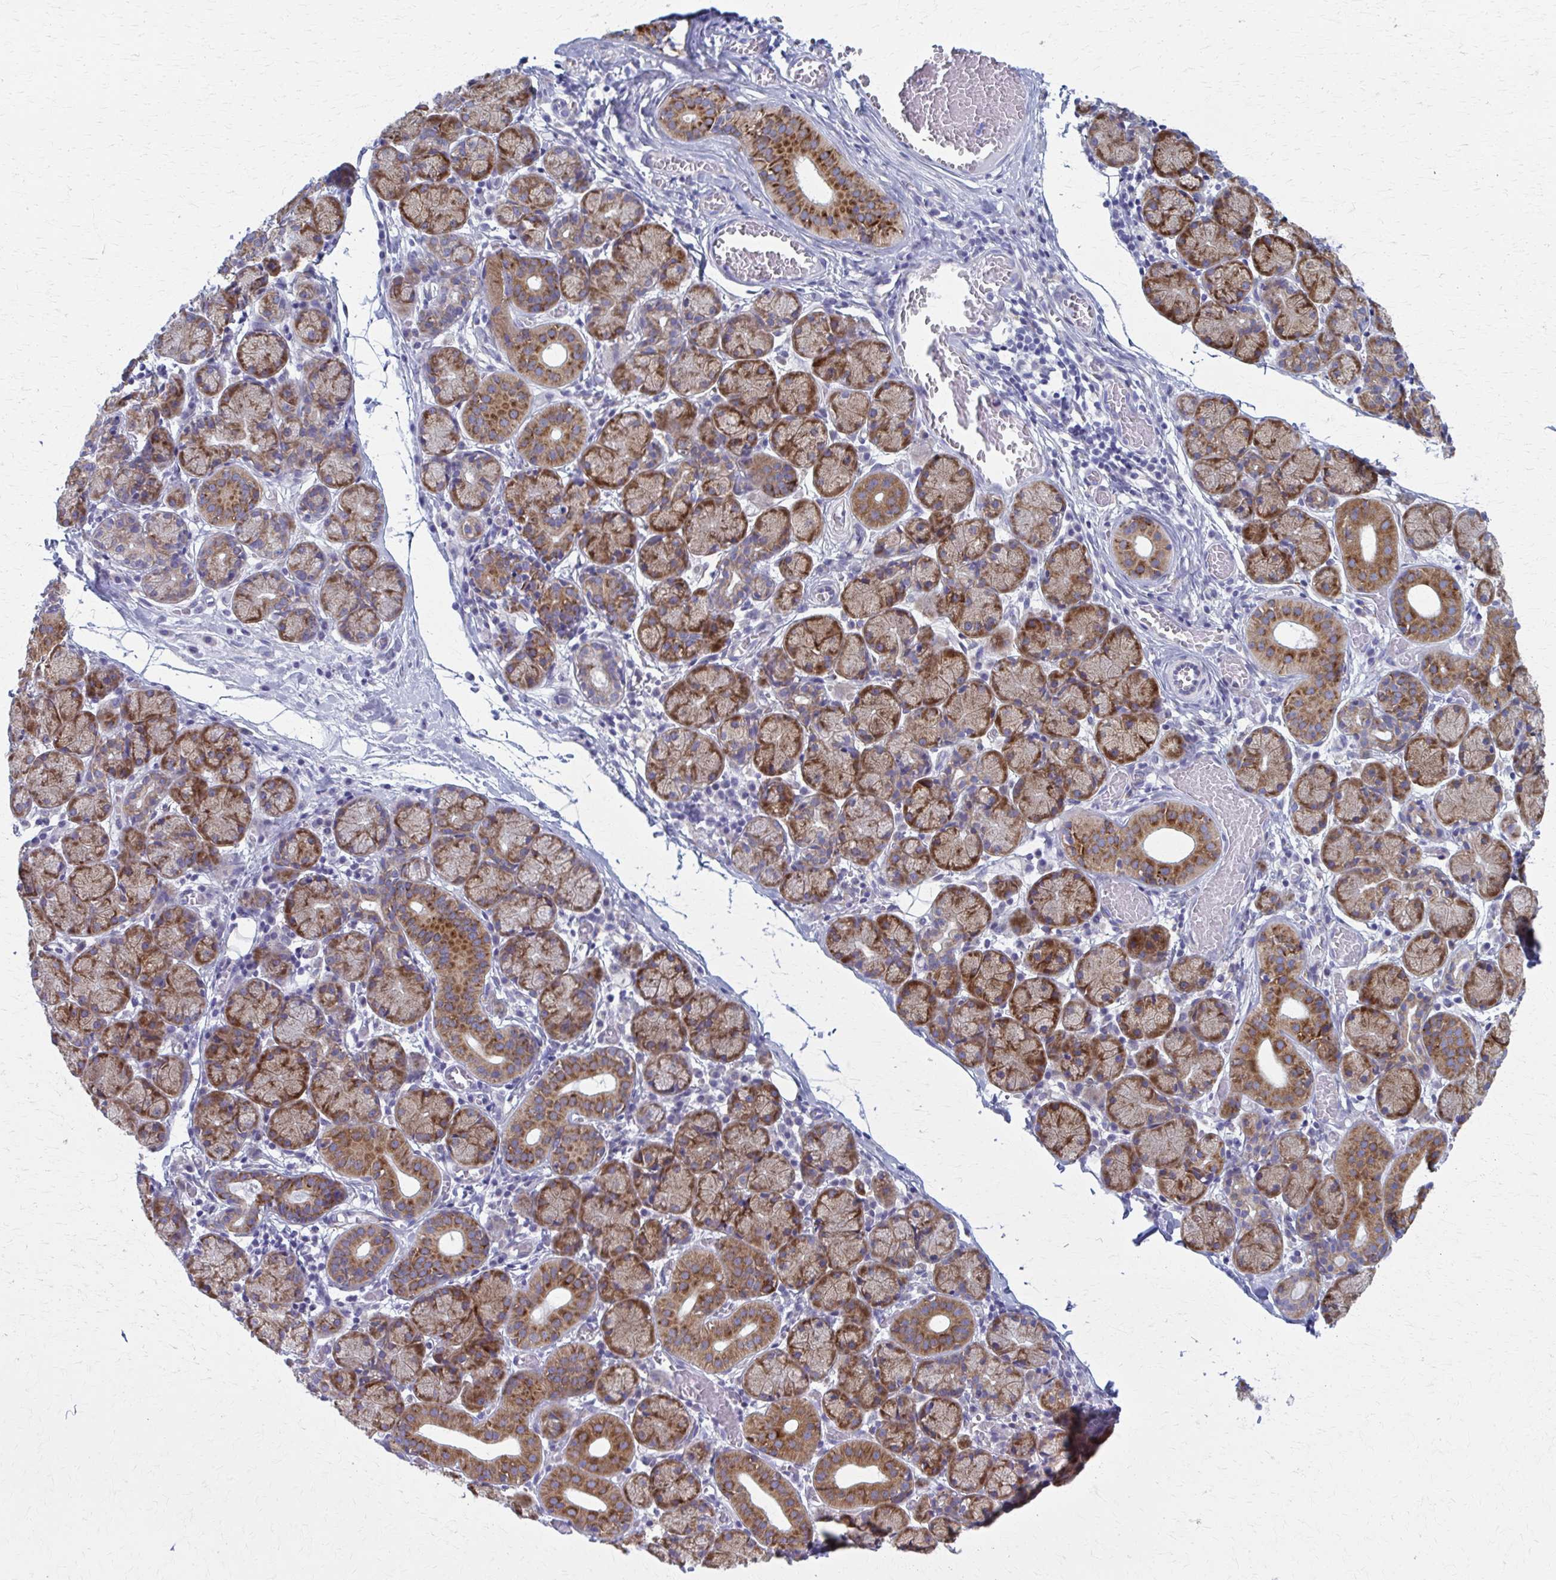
{"staining": {"intensity": "strong", "quantity": "25%-75%", "location": "cytoplasmic/membranous"}, "tissue": "salivary gland", "cell_type": "Glandular cells", "image_type": "normal", "snomed": [{"axis": "morphology", "description": "Normal tissue, NOS"}, {"axis": "topography", "description": "Salivary gland"}], "caption": "The immunohistochemical stain shows strong cytoplasmic/membranous expression in glandular cells of normal salivary gland. The staining was performed using DAB to visualize the protein expression in brown, while the nuclei were stained in blue with hematoxylin (Magnification: 20x).", "gene": "SPATS2L", "patient": {"sex": "female", "age": 24}}